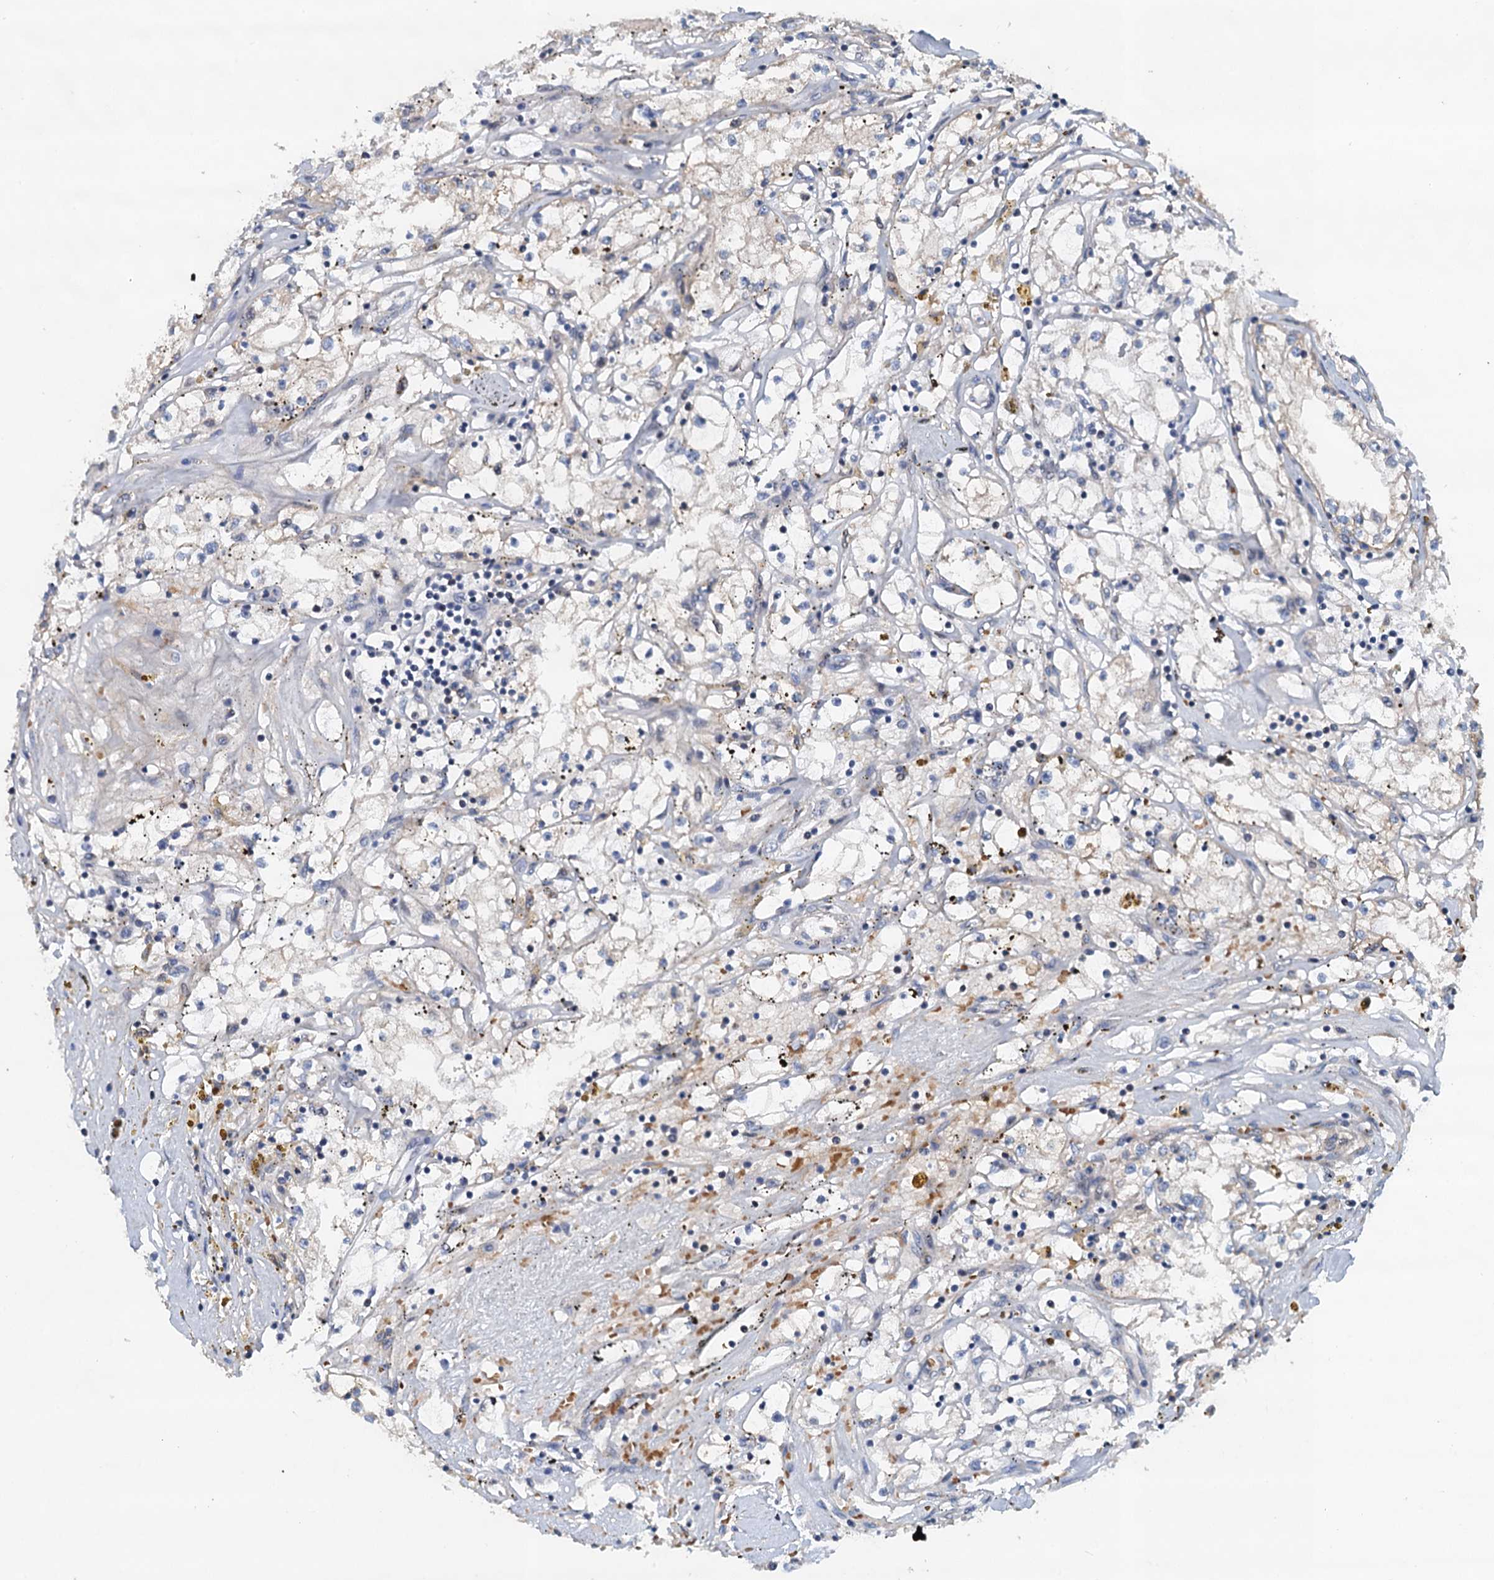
{"staining": {"intensity": "negative", "quantity": "none", "location": "none"}, "tissue": "renal cancer", "cell_type": "Tumor cells", "image_type": "cancer", "snomed": [{"axis": "morphology", "description": "Adenocarcinoma, NOS"}, {"axis": "topography", "description": "Kidney"}], "caption": "This is an IHC micrograph of adenocarcinoma (renal). There is no positivity in tumor cells.", "gene": "NBEA", "patient": {"sex": "male", "age": 56}}